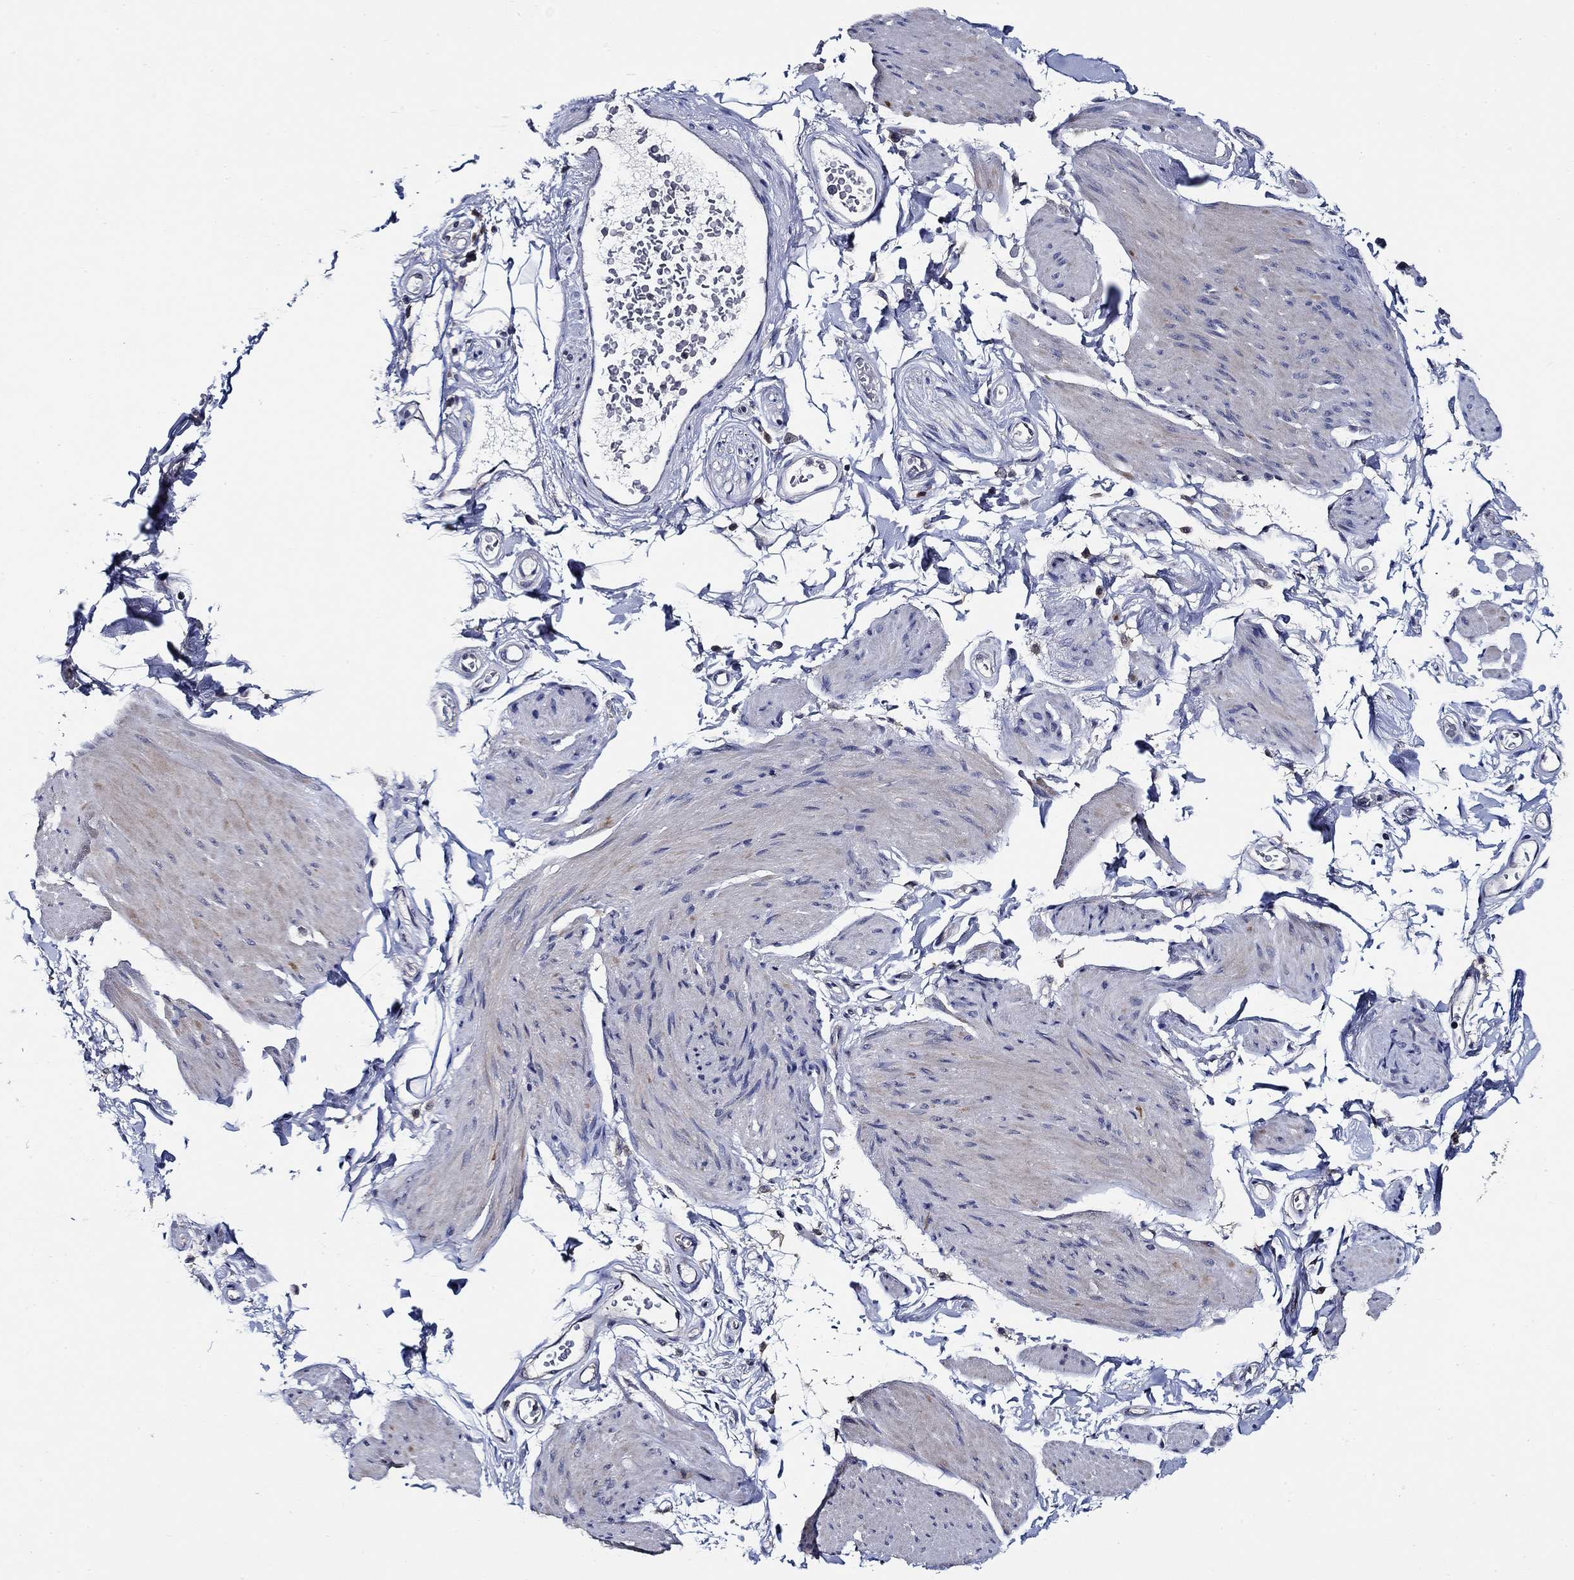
{"staining": {"intensity": "negative", "quantity": "none", "location": "none"}, "tissue": "smooth muscle", "cell_type": "Smooth muscle cells", "image_type": "normal", "snomed": [{"axis": "morphology", "description": "Normal tissue, NOS"}, {"axis": "topography", "description": "Adipose tissue"}, {"axis": "topography", "description": "Smooth muscle"}, {"axis": "topography", "description": "Peripheral nerve tissue"}], "caption": "Immunohistochemistry (IHC) of unremarkable smooth muscle reveals no staining in smooth muscle cells.", "gene": "WDR53", "patient": {"sex": "male", "age": 83}}